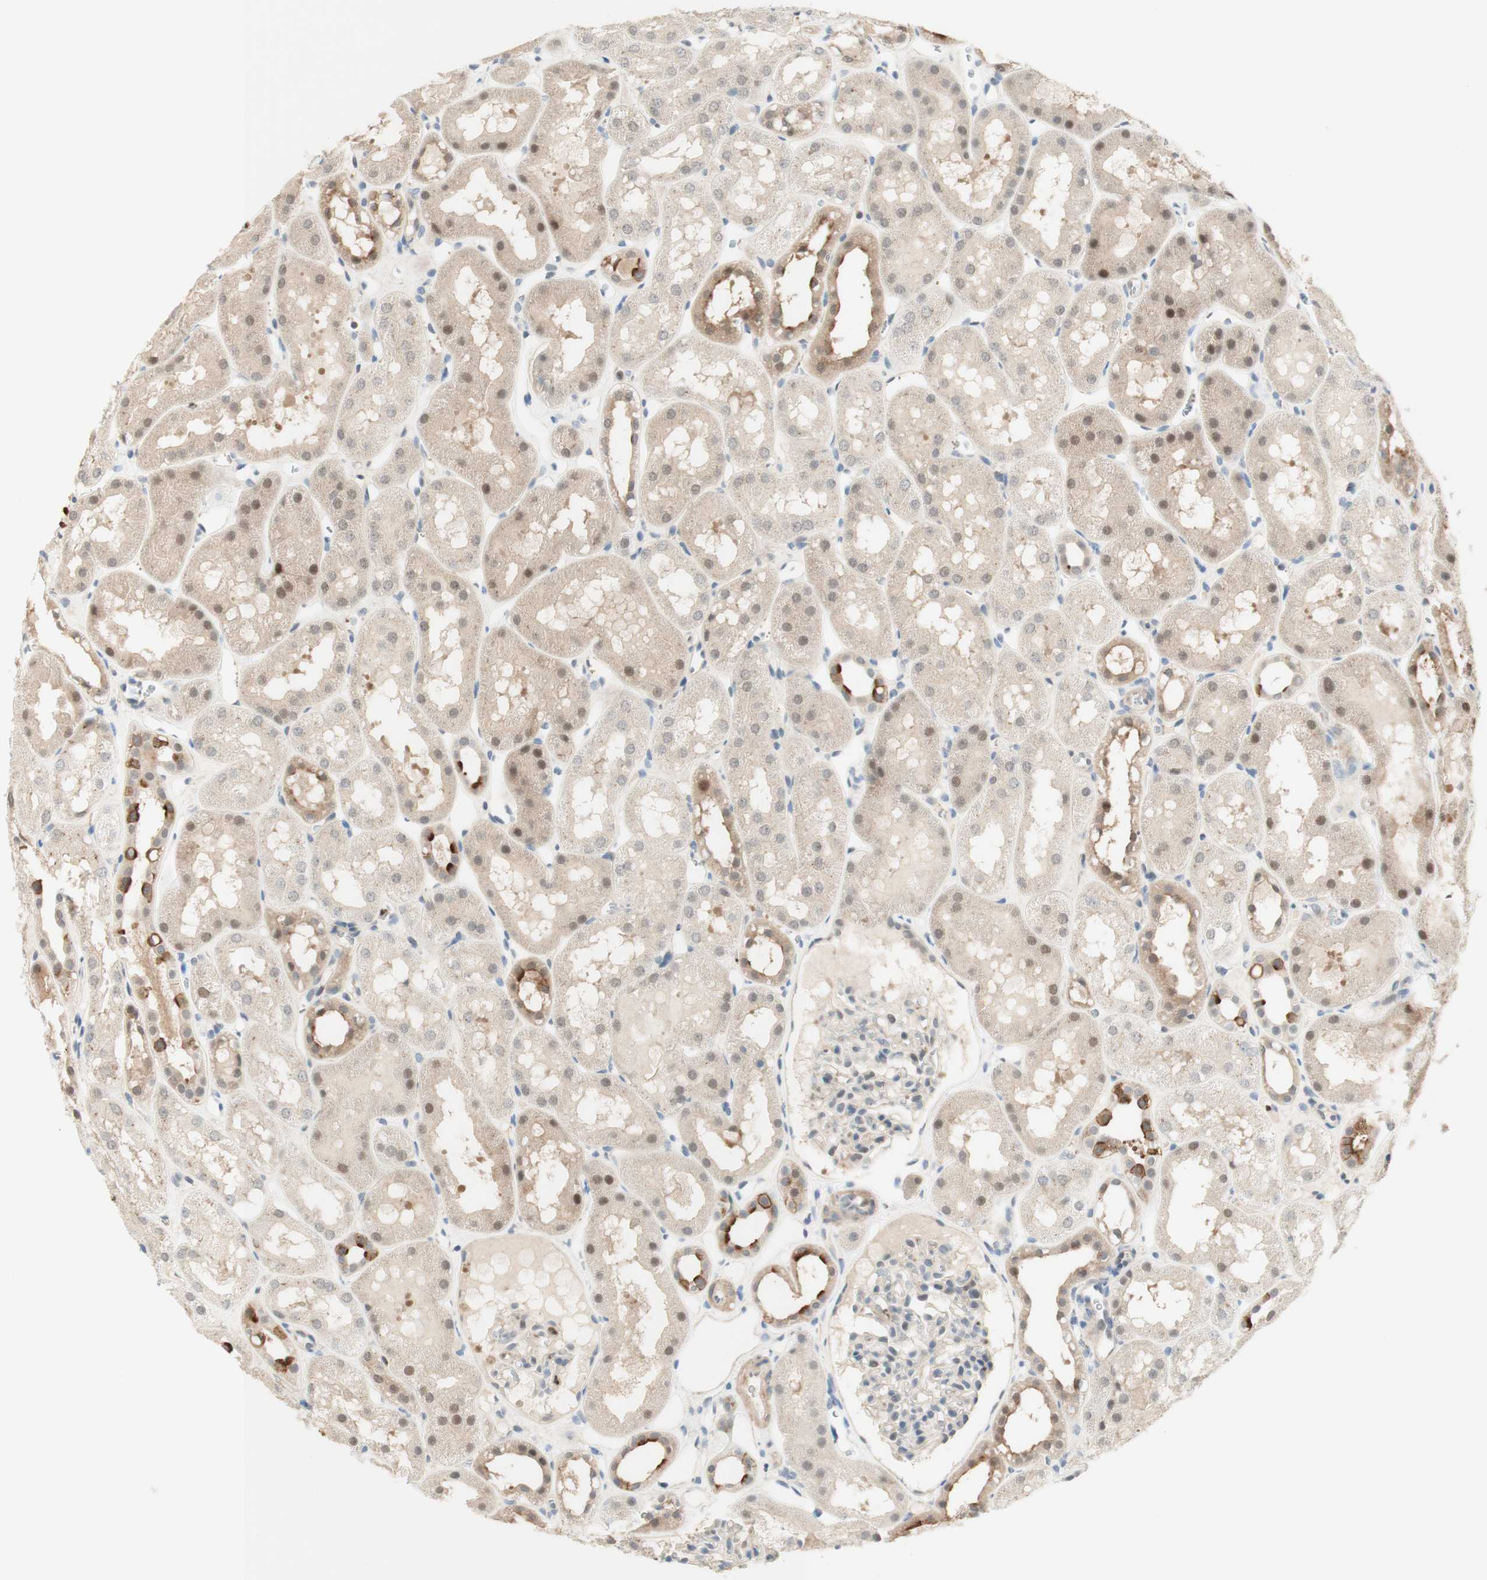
{"staining": {"intensity": "weak", "quantity": "<25%", "location": "cytoplasmic/membranous,nuclear"}, "tissue": "kidney", "cell_type": "Cells in glomeruli", "image_type": "normal", "snomed": [{"axis": "morphology", "description": "Normal tissue, NOS"}, {"axis": "topography", "description": "Kidney"}, {"axis": "topography", "description": "Urinary bladder"}], "caption": "The immunohistochemistry (IHC) photomicrograph has no significant staining in cells in glomeruli of kidney.", "gene": "RFNG", "patient": {"sex": "male", "age": 16}}